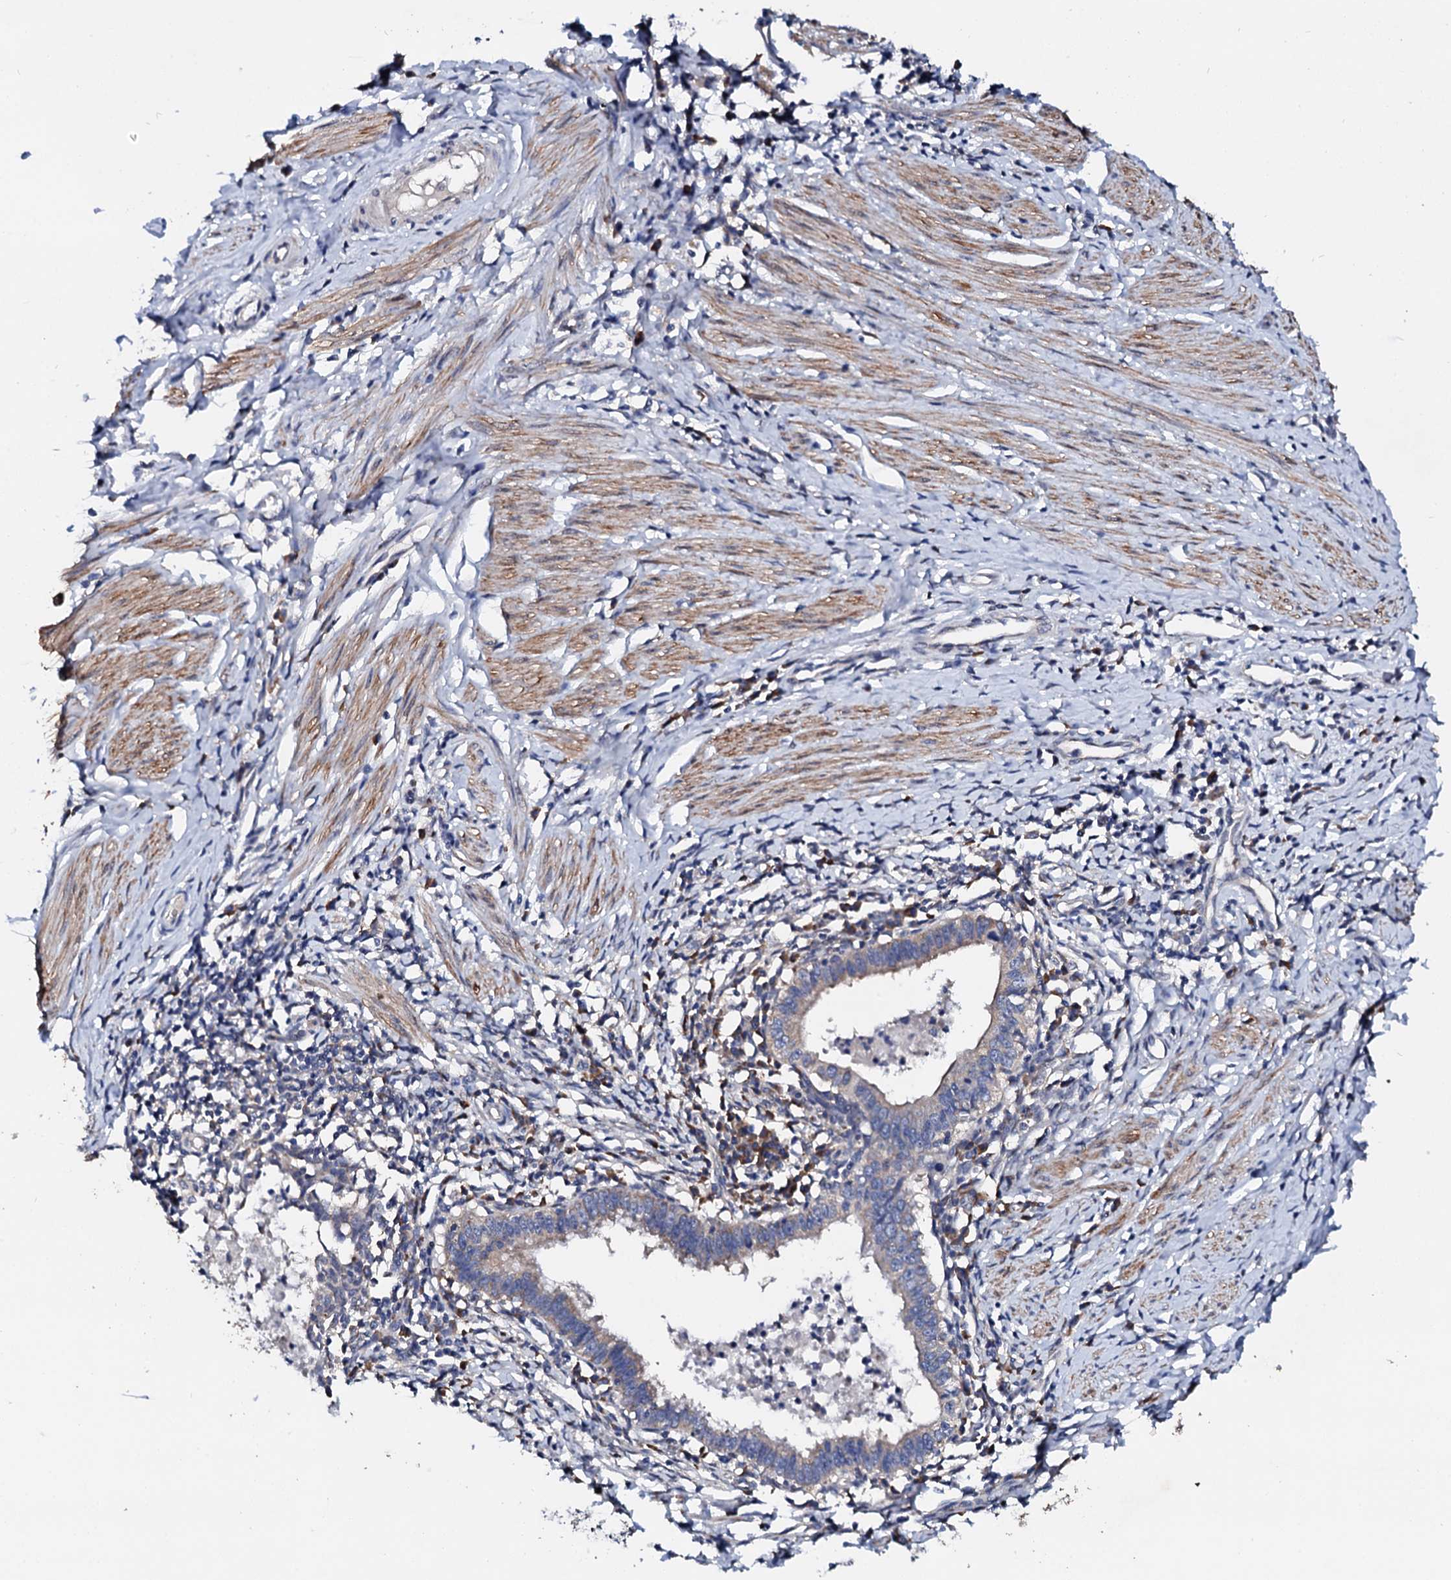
{"staining": {"intensity": "weak", "quantity": "25%-75%", "location": "cytoplasmic/membranous"}, "tissue": "cervical cancer", "cell_type": "Tumor cells", "image_type": "cancer", "snomed": [{"axis": "morphology", "description": "Adenocarcinoma, NOS"}, {"axis": "topography", "description": "Cervix"}], "caption": "This photomicrograph demonstrates immunohistochemistry staining of human cervical cancer (adenocarcinoma), with low weak cytoplasmic/membranous positivity in approximately 25%-75% of tumor cells.", "gene": "NUP58", "patient": {"sex": "female", "age": 36}}